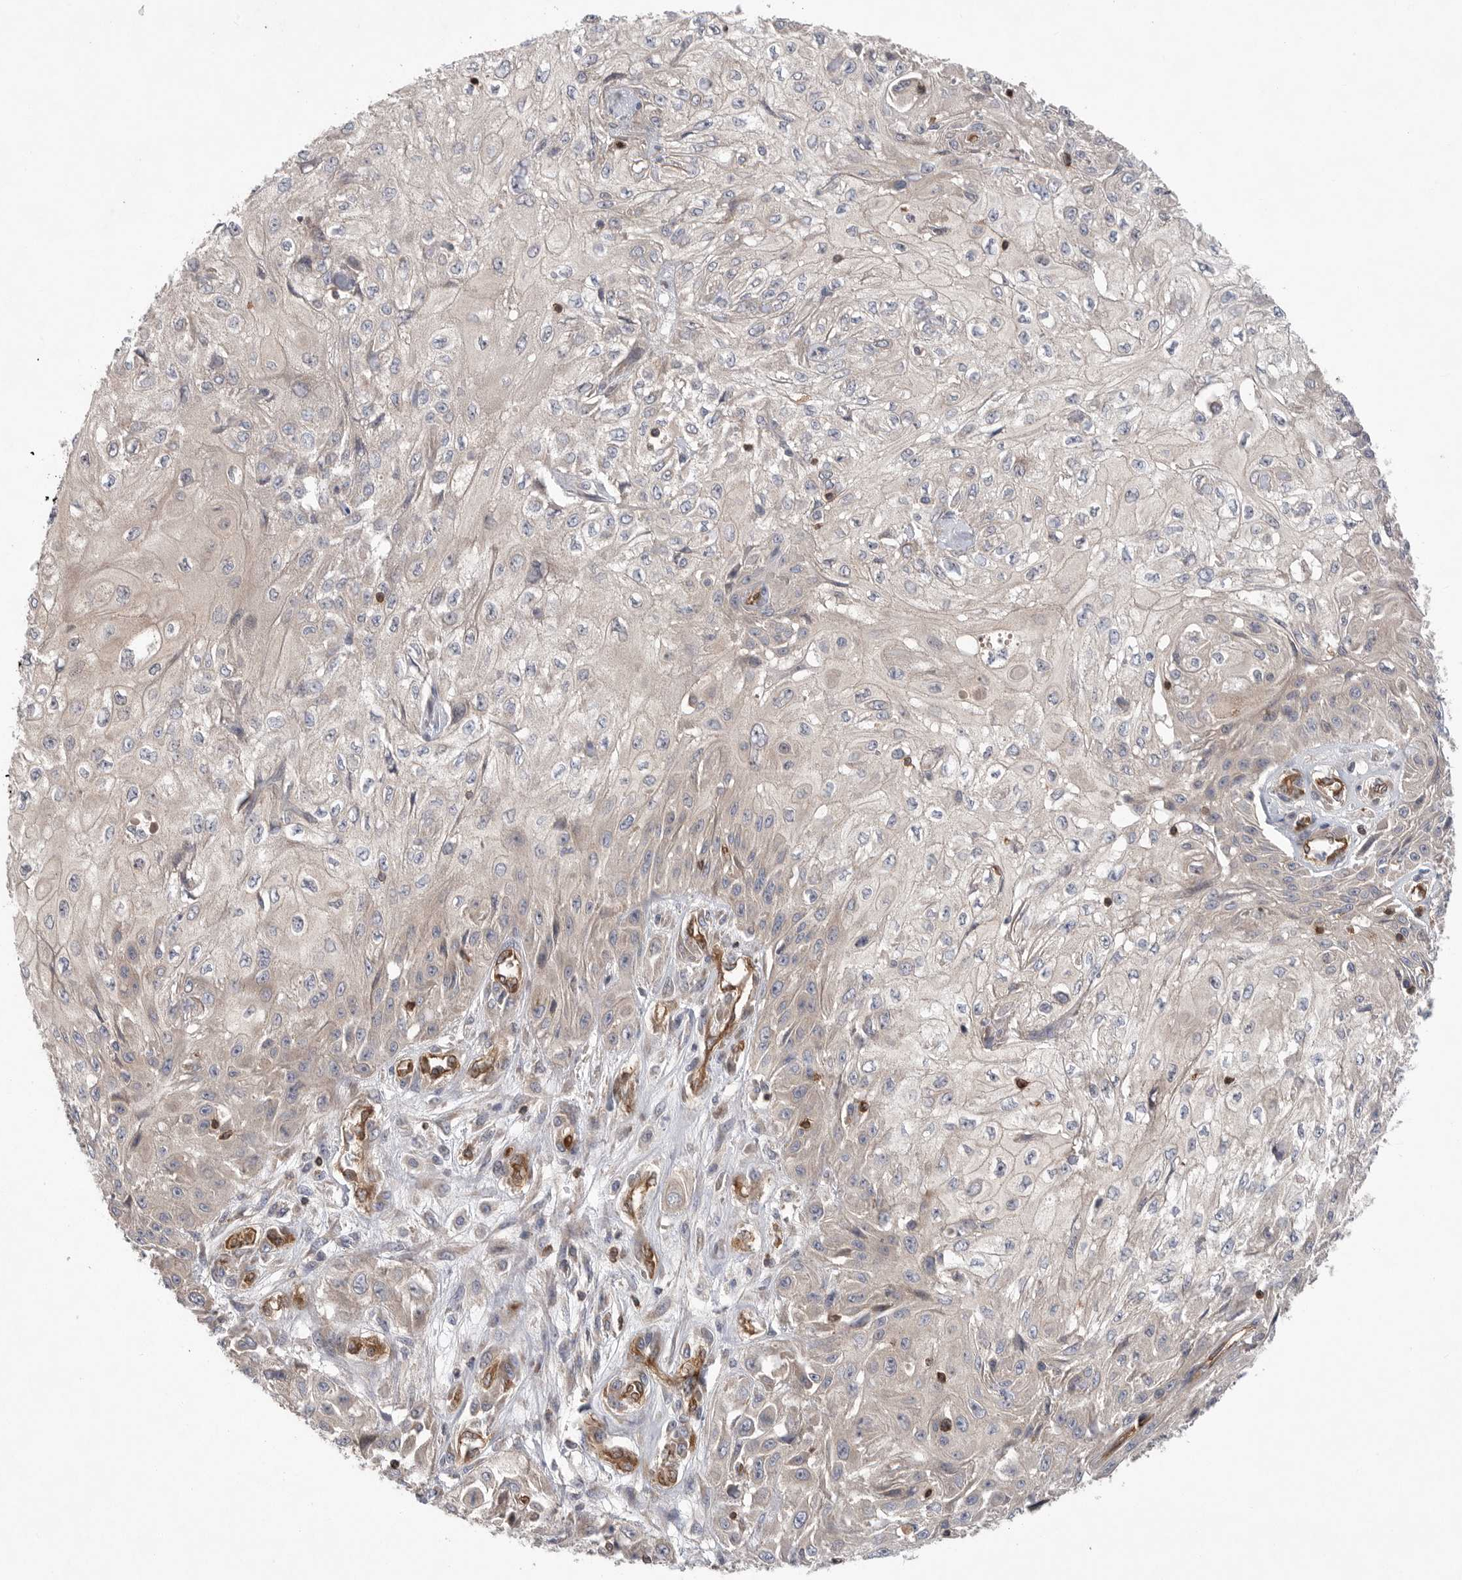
{"staining": {"intensity": "negative", "quantity": "none", "location": "none"}, "tissue": "skin cancer", "cell_type": "Tumor cells", "image_type": "cancer", "snomed": [{"axis": "morphology", "description": "Squamous cell carcinoma, NOS"}, {"axis": "morphology", "description": "Squamous cell carcinoma, metastatic, NOS"}, {"axis": "topography", "description": "Skin"}, {"axis": "topography", "description": "Lymph node"}], "caption": "Protein analysis of skin cancer shows no significant positivity in tumor cells.", "gene": "PRKCH", "patient": {"sex": "male", "age": 75}}